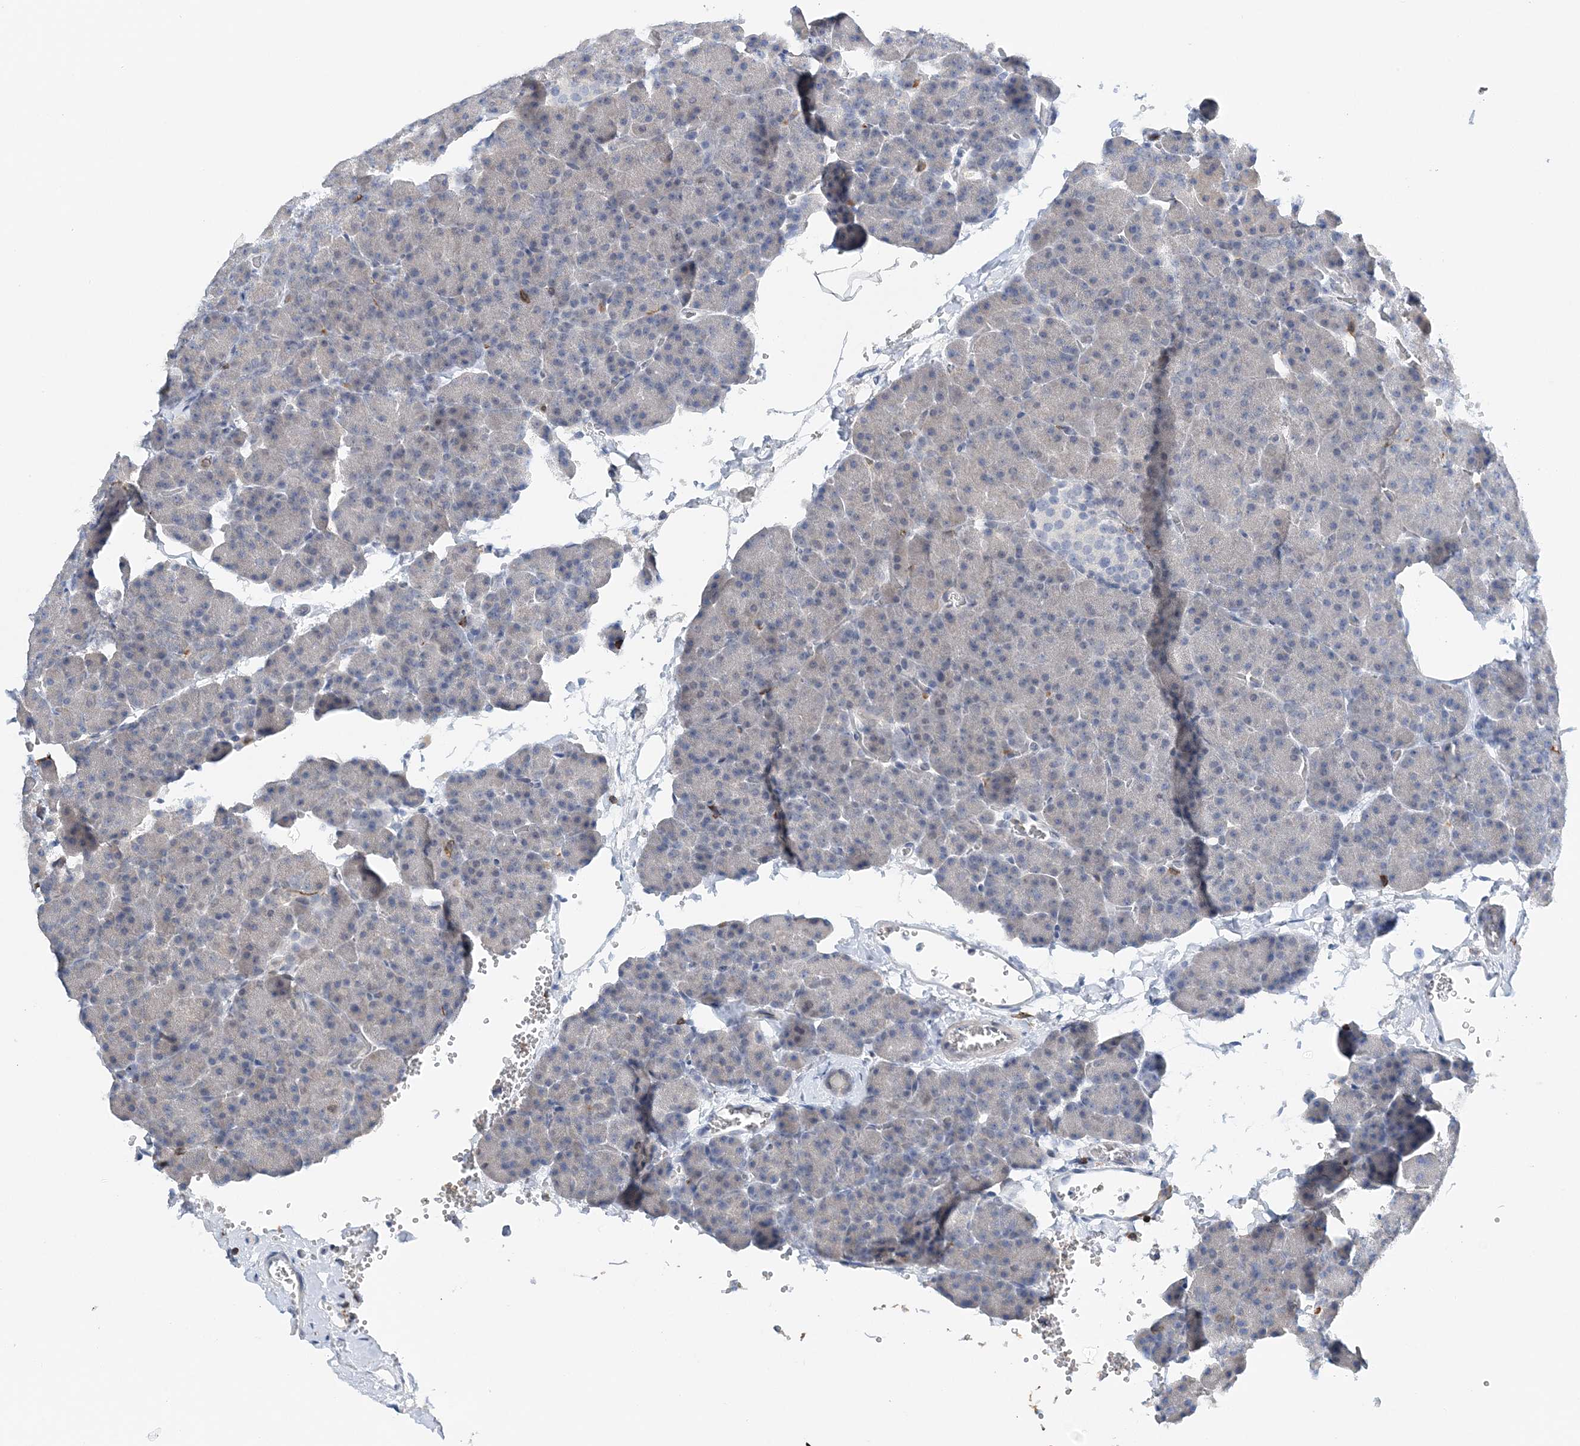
{"staining": {"intensity": "weak", "quantity": "25%-75%", "location": "nuclear"}, "tissue": "pancreas", "cell_type": "Exocrine glandular cells", "image_type": "normal", "snomed": [{"axis": "morphology", "description": "Normal tissue, NOS"}, {"axis": "morphology", "description": "Carcinoid, malignant, NOS"}, {"axis": "topography", "description": "Pancreas"}], "caption": "Pancreas was stained to show a protein in brown. There is low levels of weak nuclear expression in approximately 25%-75% of exocrine glandular cells. The staining is performed using DAB brown chromogen to label protein expression. The nuclei are counter-stained blue using hematoxylin.", "gene": "PRMT9", "patient": {"sex": "female", "age": 35}}